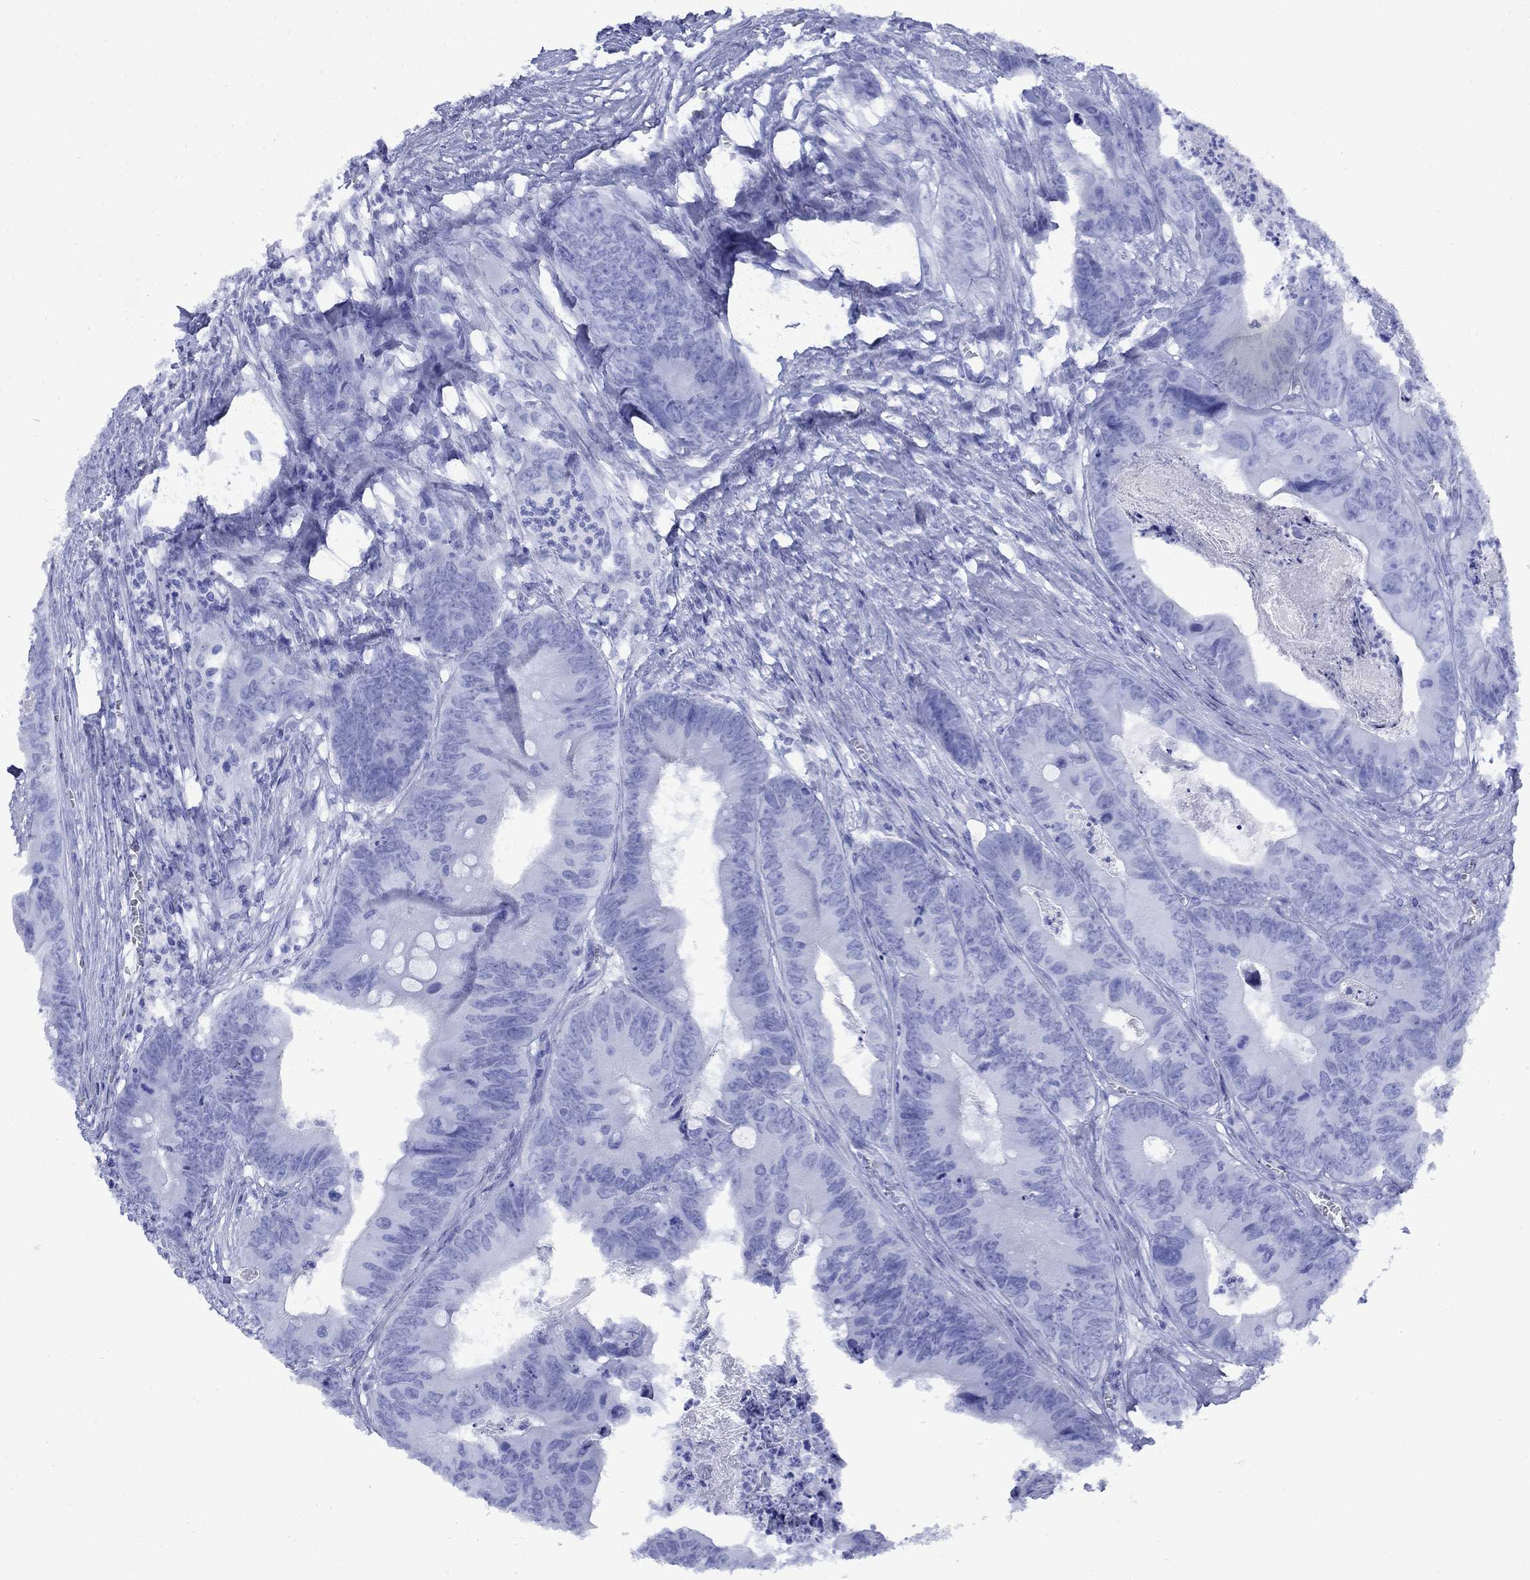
{"staining": {"intensity": "negative", "quantity": "none", "location": "none"}, "tissue": "colorectal cancer", "cell_type": "Tumor cells", "image_type": "cancer", "snomed": [{"axis": "morphology", "description": "Adenocarcinoma, NOS"}, {"axis": "topography", "description": "Colon"}], "caption": "High power microscopy histopathology image of an immunohistochemistry photomicrograph of colorectal adenocarcinoma, revealing no significant expression in tumor cells.", "gene": "SMCP", "patient": {"sex": "male", "age": 84}}